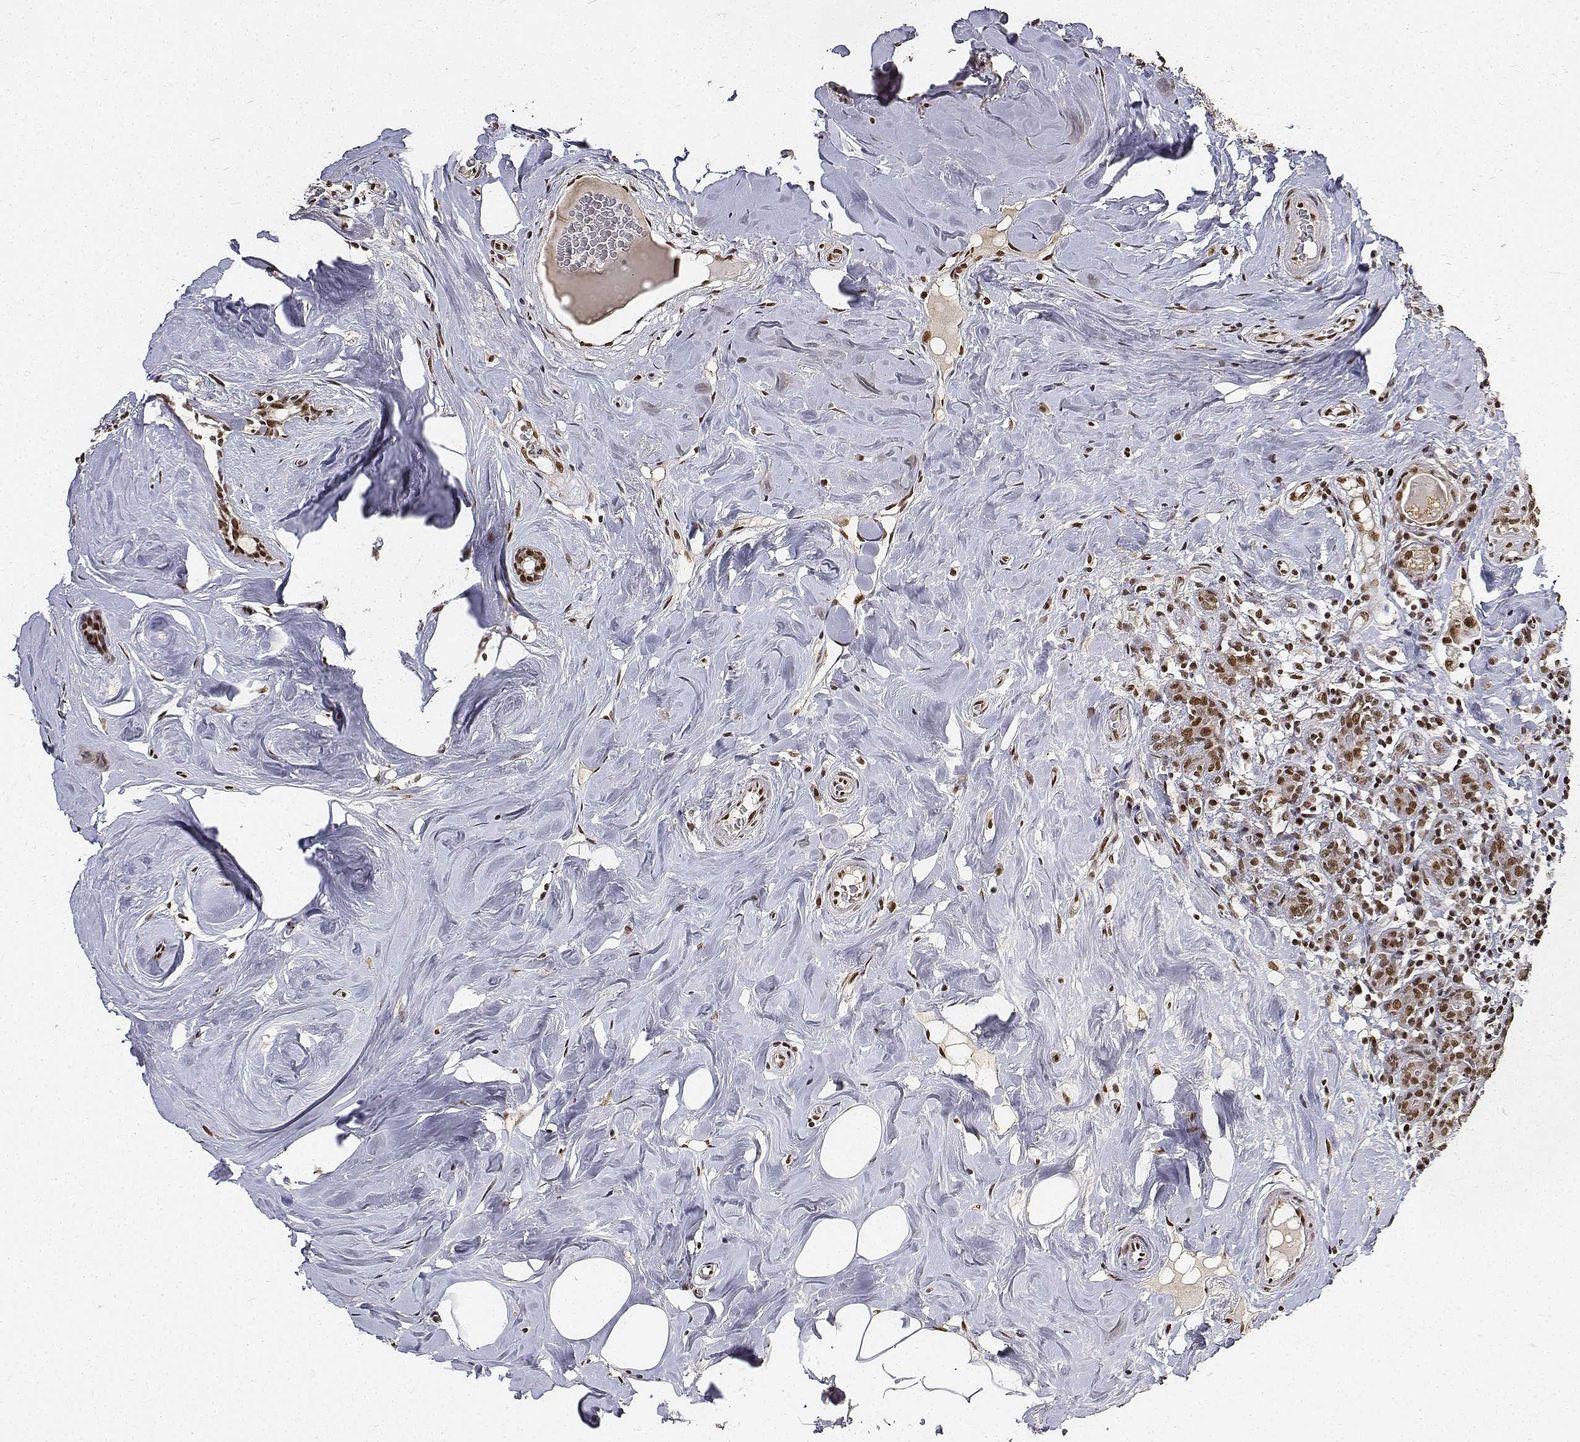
{"staining": {"intensity": "moderate", "quantity": ">75%", "location": "nuclear"}, "tissue": "breast cancer", "cell_type": "Tumor cells", "image_type": "cancer", "snomed": [{"axis": "morphology", "description": "Normal tissue, NOS"}, {"axis": "morphology", "description": "Duct carcinoma"}, {"axis": "topography", "description": "Breast"}], "caption": "Breast cancer stained with IHC shows moderate nuclear positivity in about >75% of tumor cells.", "gene": "ATRX", "patient": {"sex": "female", "age": 43}}